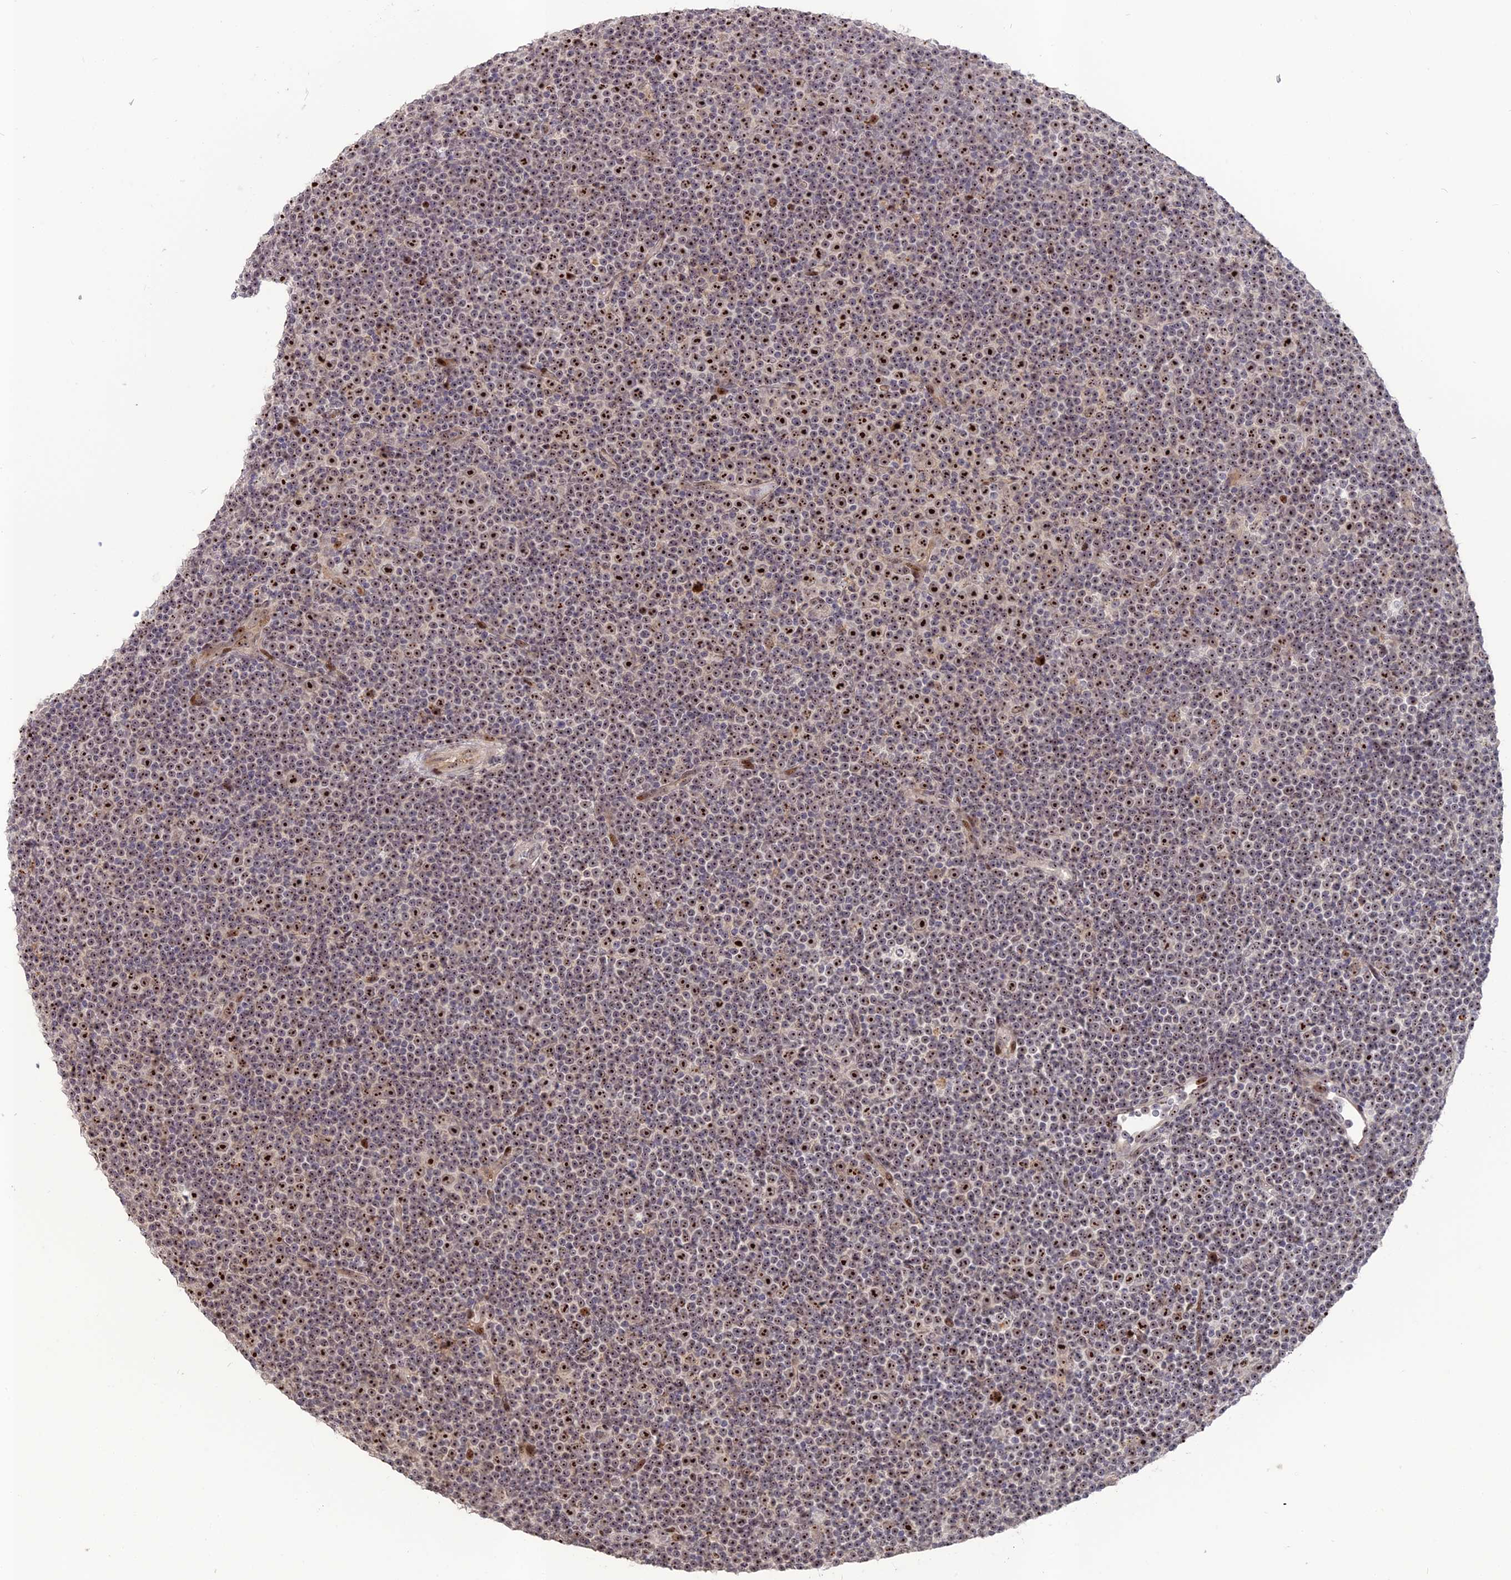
{"staining": {"intensity": "strong", "quantity": "25%-75%", "location": "nuclear"}, "tissue": "lymphoma", "cell_type": "Tumor cells", "image_type": "cancer", "snomed": [{"axis": "morphology", "description": "Malignant lymphoma, non-Hodgkin's type, Low grade"}, {"axis": "topography", "description": "Lymph node"}], "caption": "DAB (3,3'-diaminobenzidine) immunohistochemical staining of malignant lymphoma, non-Hodgkin's type (low-grade) reveals strong nuclear protein staining in approximately 25%-75% of tumor cells.", "gene": "FAM131A", "patient": {"sex": "female", "age": 67}}